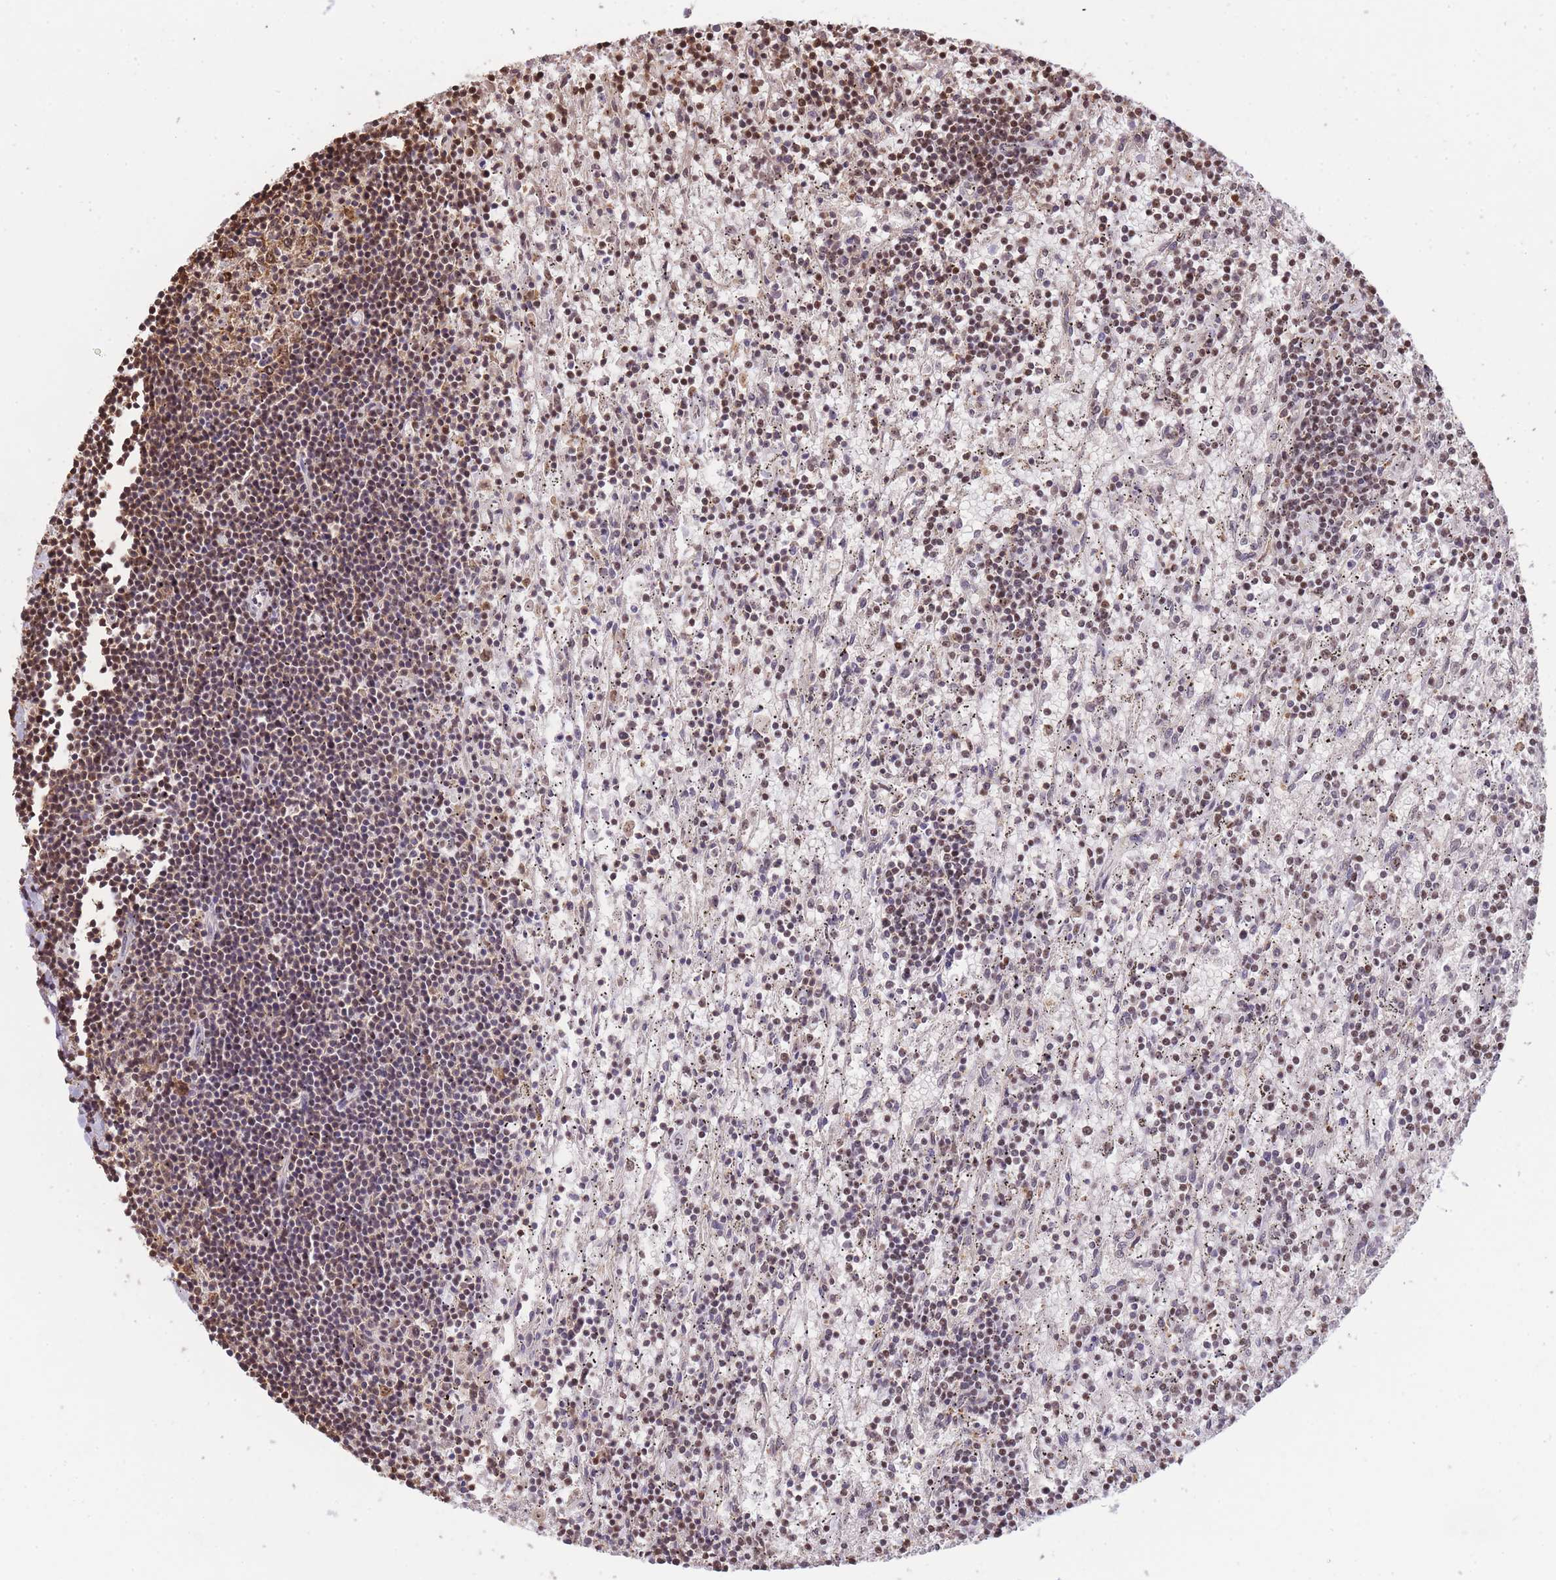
{"staining": {"intensity": "moderate", "quantity": "25%-75%", "location": "nuclear"}, "tissue": "lymphoma", "cell_type": "Tumor cells", "image_type": "cancer", "snomed": [{"axis": "morphology", "description": "Malignant lymphoma, non-Hodgkin's type, Low grade"}, {"axis": "topography", "description": "Spleen"}], "caption": "A histopathology image showing moderate nuclear staining in approximately 25%-75% of tumor cells in low-grade malignant lymphoma, non-Hodgkin's type, as visualized by brown immunohistochemical staining.", "gene": "EVC2", "patient": {"sex": "male", "age": 76}}